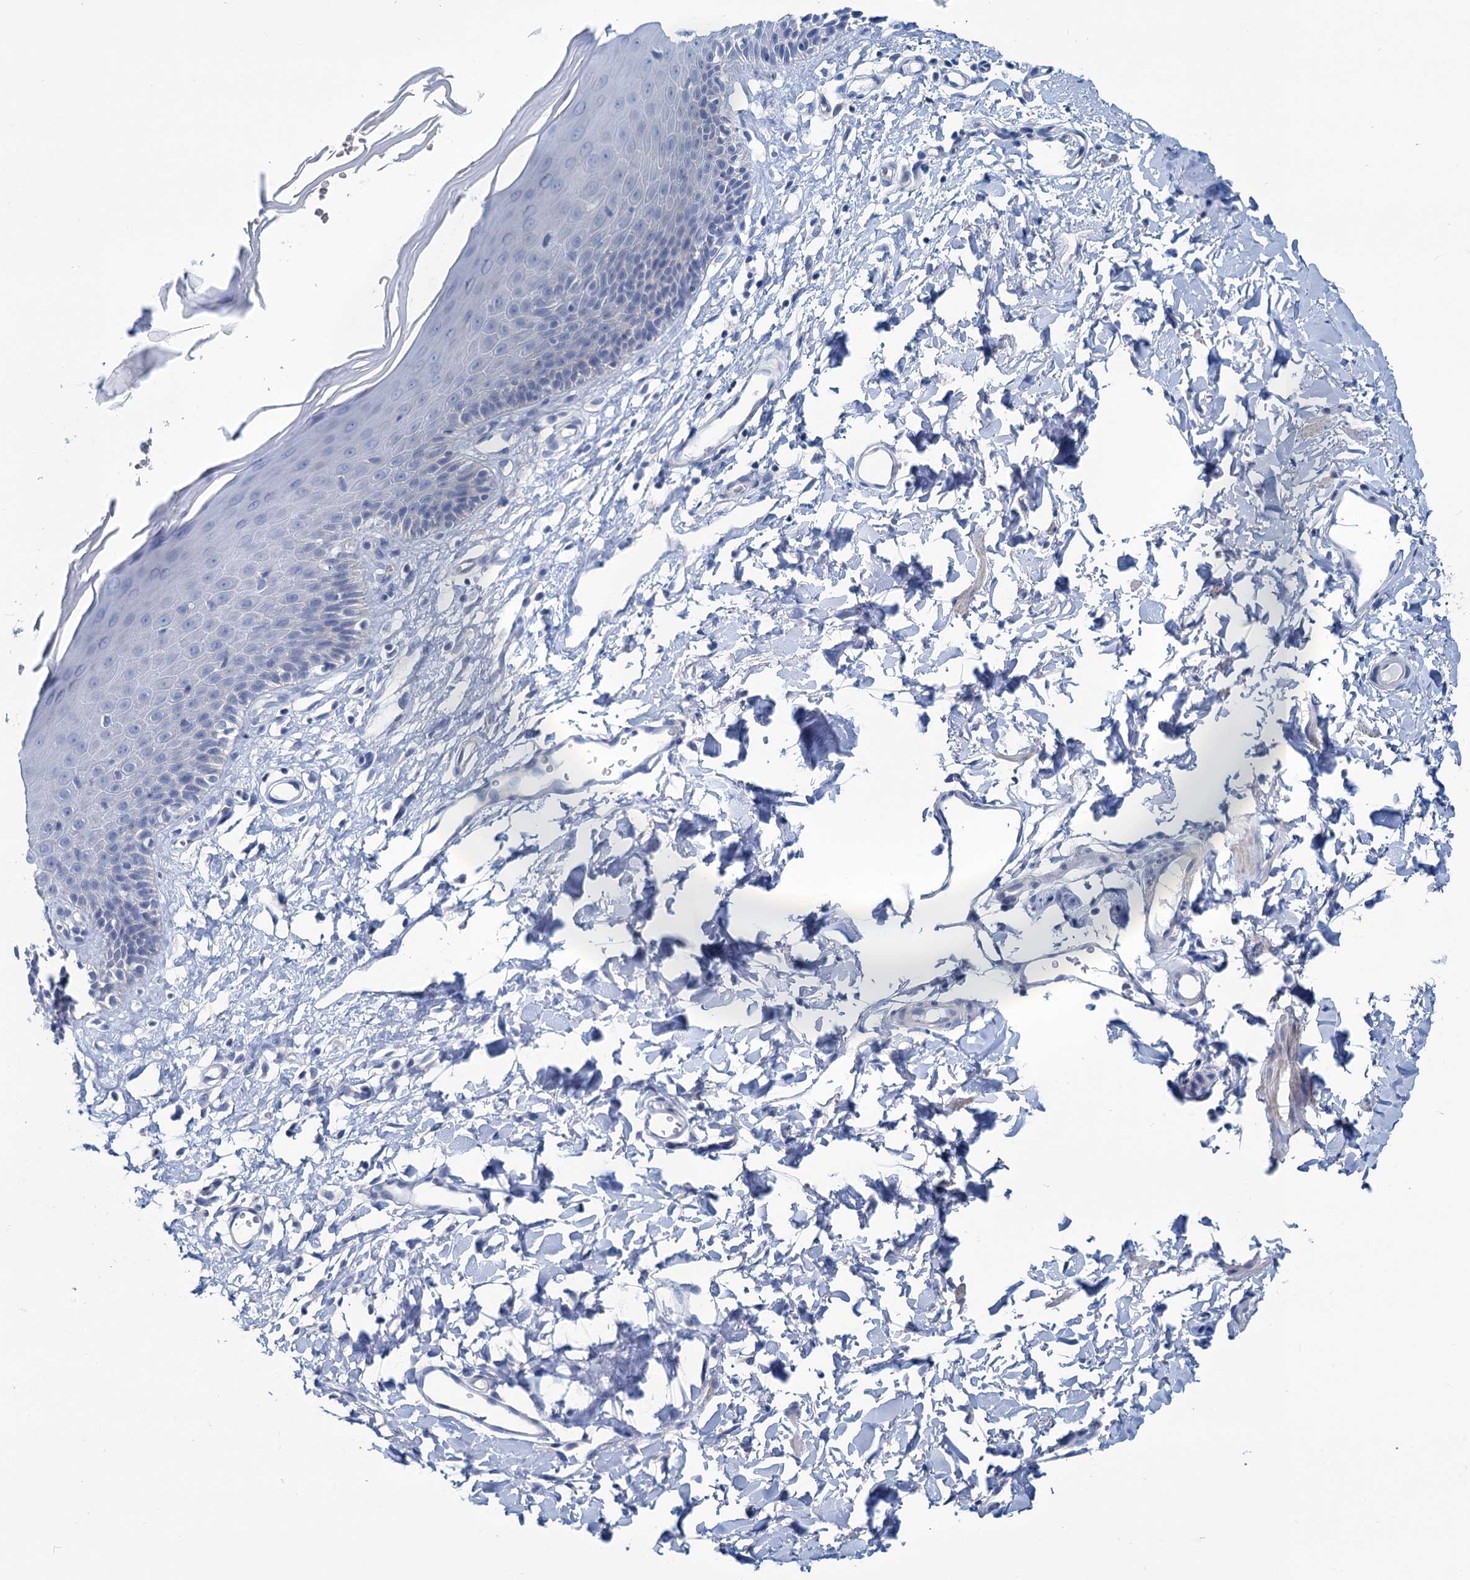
{"staining": {"intensity": "weak", "quantity": "<25%", "location": "cytoplasmic/membranous"}, "tissue": "skin", "cell_type": "Epidermal cells", "image_type": "normal", "snomed": [{"axis": "morphology", "description": "Normal tissue, NOS"}, {"axis": "topography", "description": "Vulva"}], "caption": "Human skin stained for a protein using immunohistochemistry displays no positivity in epidermal cells.", "gene": "SLC1A3", "patient": {"sex": "female", "age": 68}}